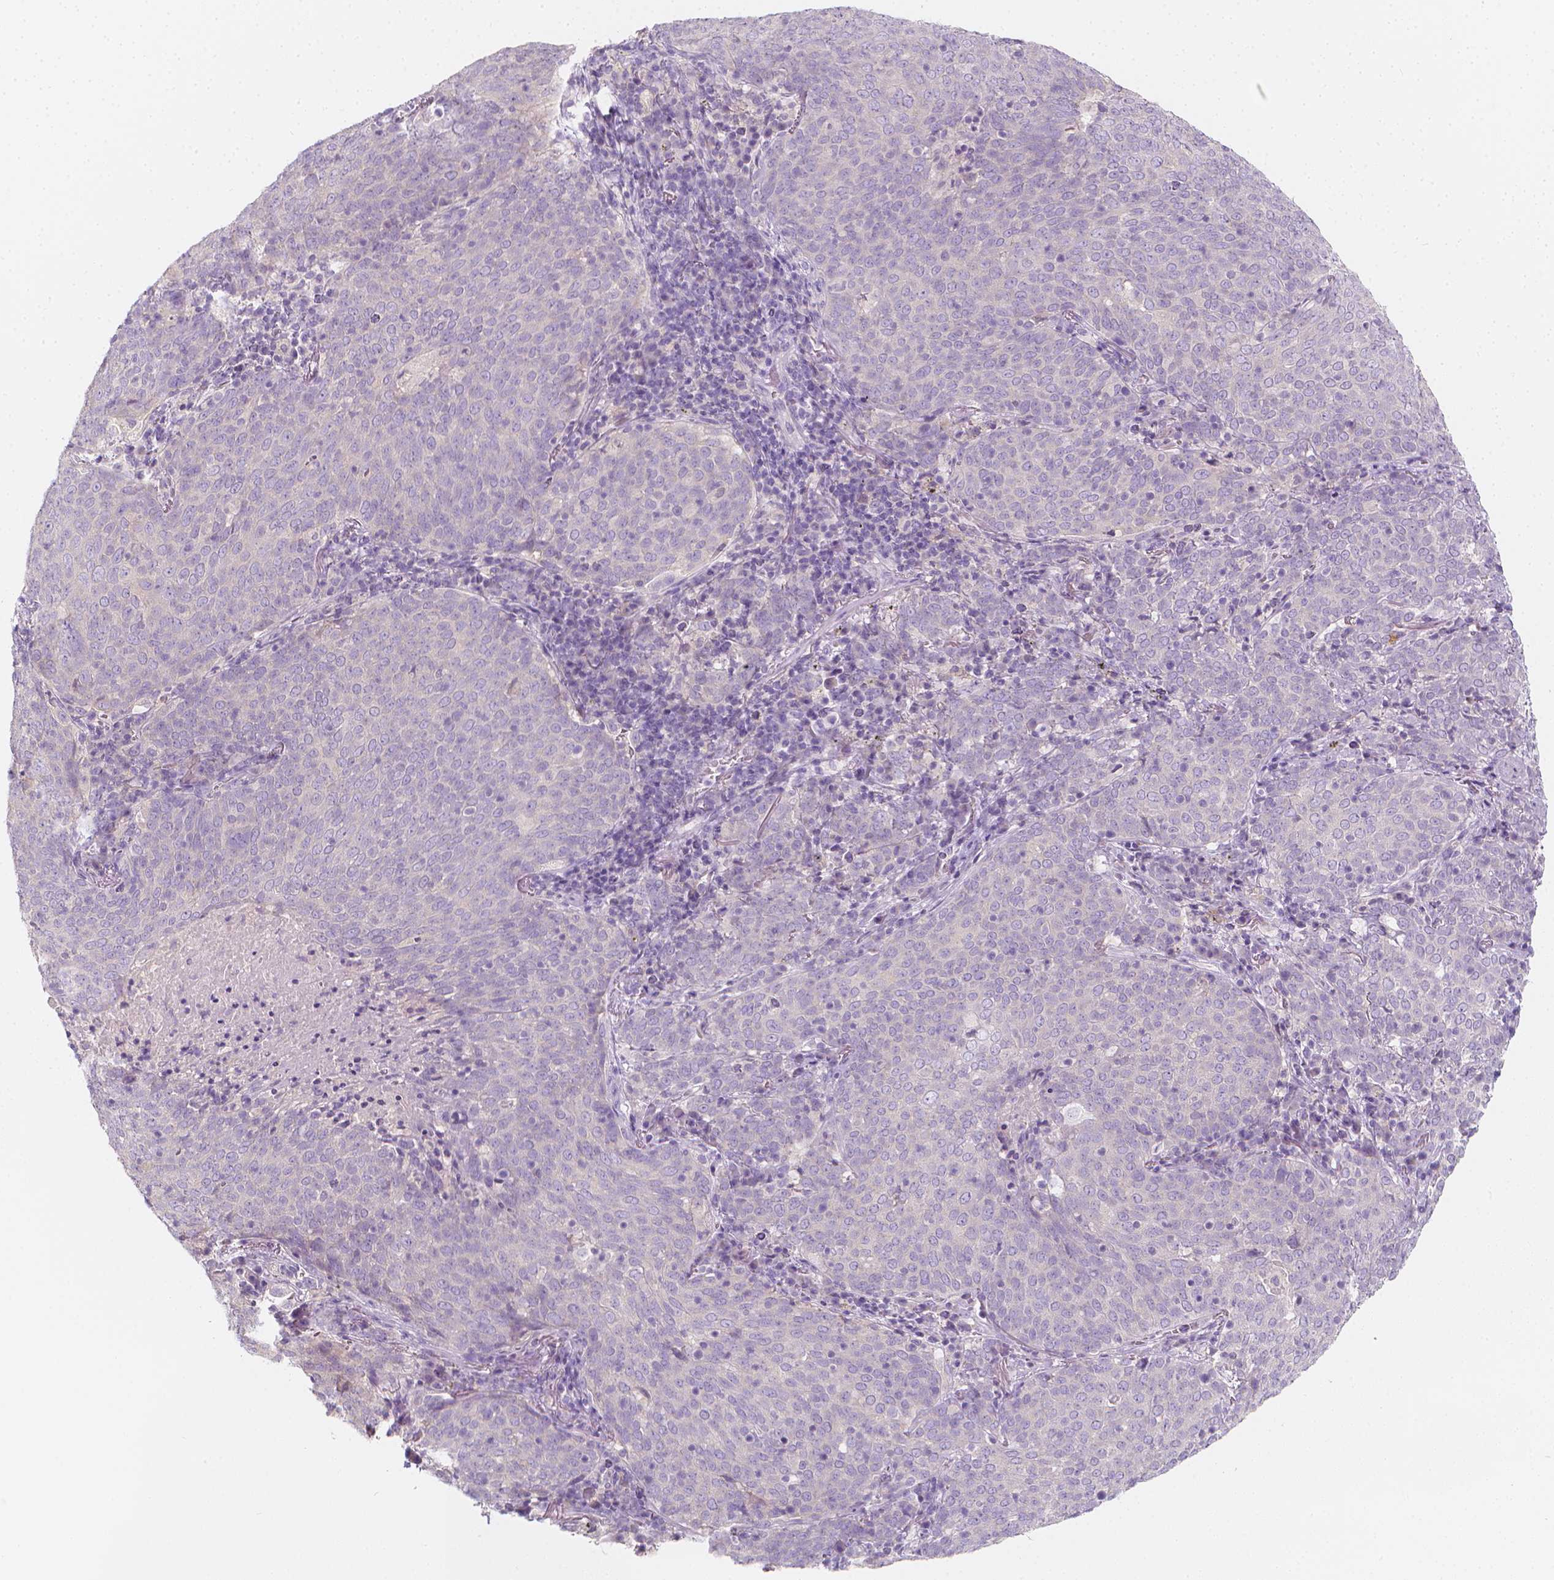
{"staining": {"intensity": "negative", "quantity": "none", "location": "none"}, "tissue": "lung cancer", "cell_type": "Tumor cells", "image_type": "cancer", "snomed": [{"axis": "morphology", "description": "Squamous cell carcinoma, NOS"}, {"axis": "topography", "description": "Lung"}], "caption": "IHC photomicrograph of lung cancer (squamous cell carcinoma) stained for a protein (brown), which shows no expression in tumor cells.", "gene": "RBFOX1", "patient": {"sex": "male", "age": 82}}